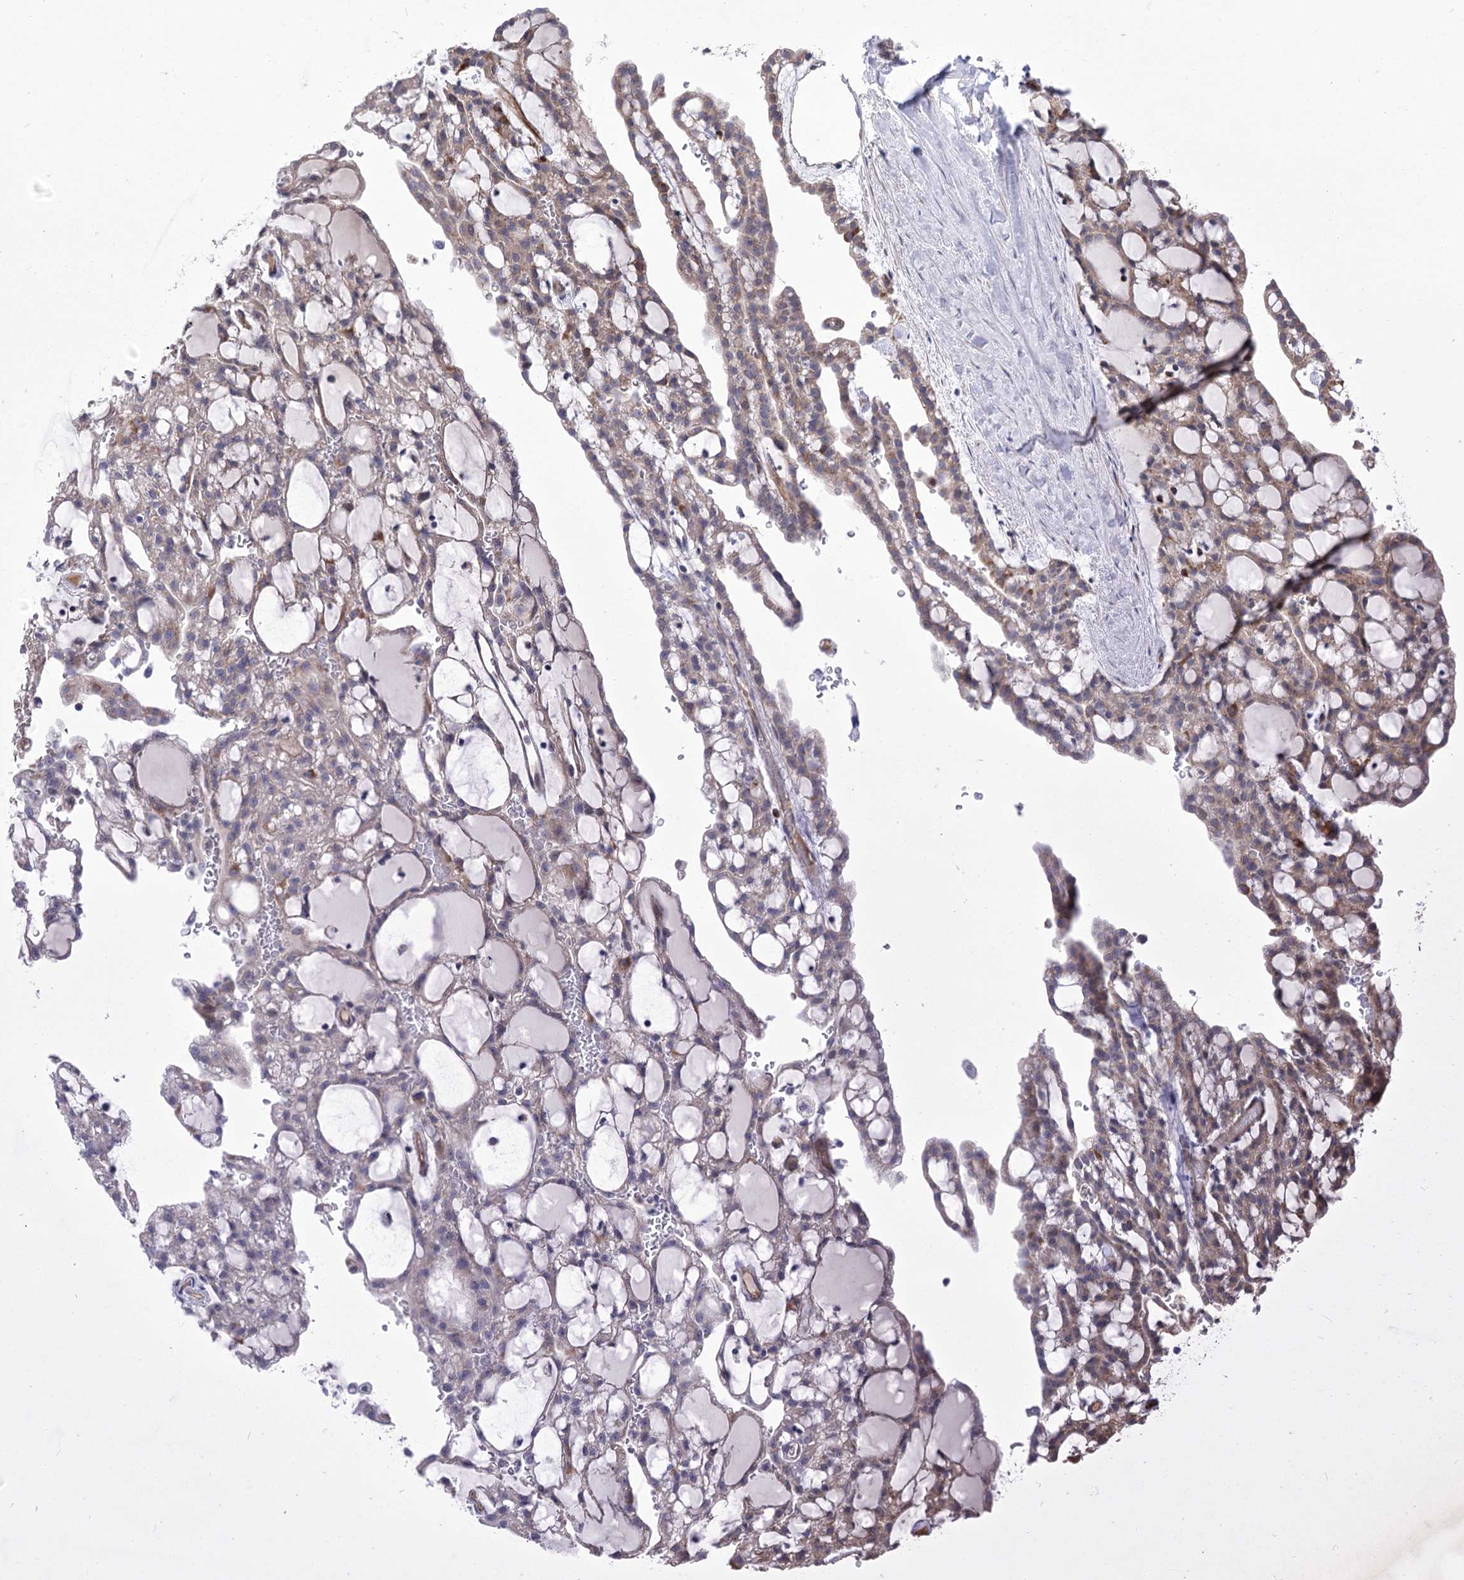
{"staining": {"intensity": "weak", "quantity": "25%-75%", "location": "cytoplasmic/membranous"}, "tissue": "renal cancer", "cell_type": "Tumor cells", "image_type": "cancer", "snomed": [{"axis": "morphology", "description": "Adenocarcinoma, NOS"}, {"axis": "topography", "description": "Kidney"}], "caption": "Immunohistochemical staining of adenocarcinoma (renal) displays low levels of weak cytoplasmic/membranous protein positivity in approximately 25%-75% of tumor cells. The staining is performed using DAB (3,3'-diaminobenzidine) brown chromogen to label protein expression. The nuclei are counter-stained blue using hematoxylin.", "gene": "ECHDC3", "patient": {"sex": "male", "age": 63}}